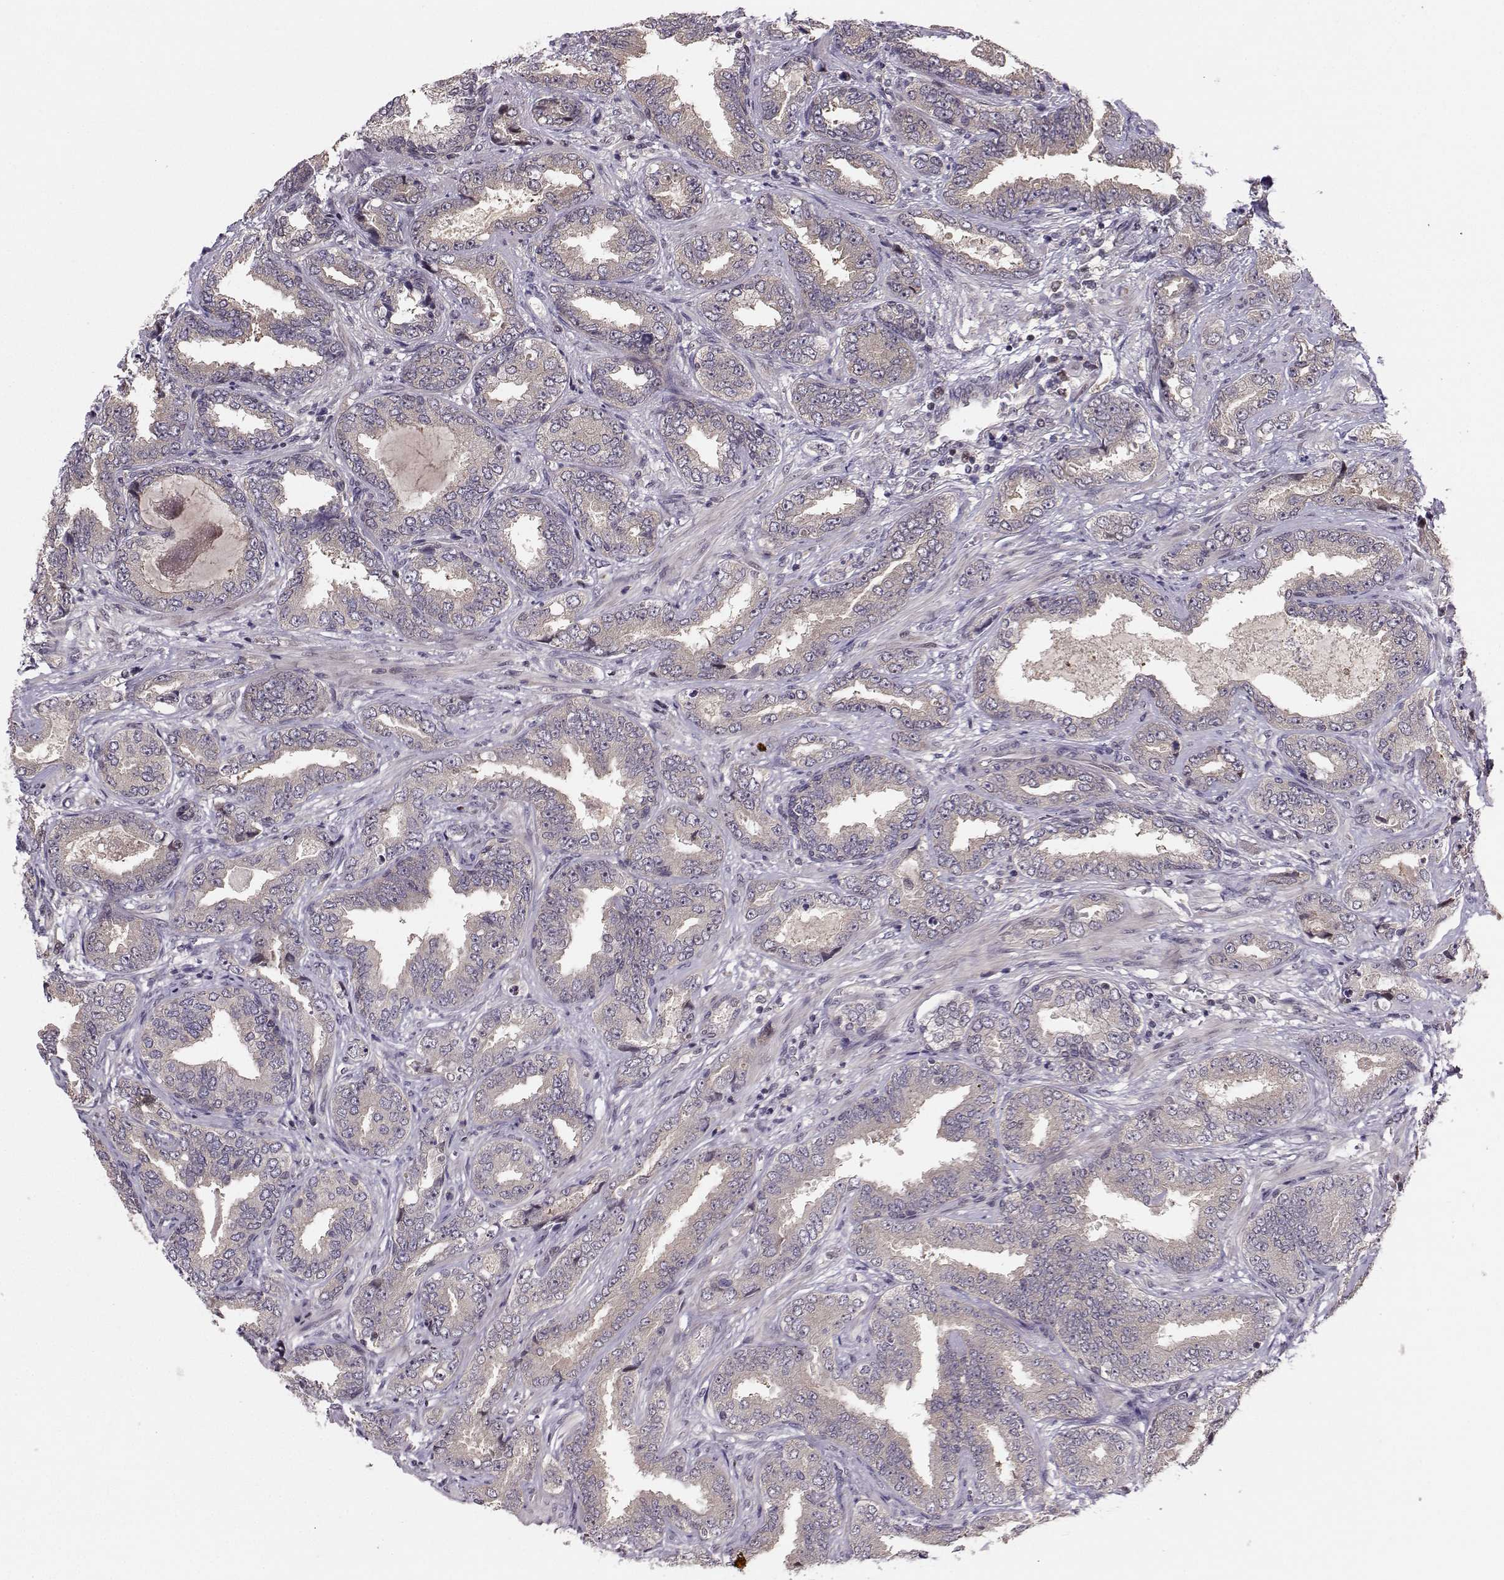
{"staining": {"intensity": "negative", "quantity": "none", "location": "none"}, "tissue": "prostate cancer", "cell_type": "Tumor cells", "image_type": "cancer", "snomed": [{"axis": "morphology", "description": "Adenocarcinoma, Low grade"}, {"axis": "topography", "description": "Prostate"}], "caption": "Tumor cells show no significant protein positivity in prostate cancer.", "gene": "PKP2", "patient": {"sex": "male", "age": 68}}